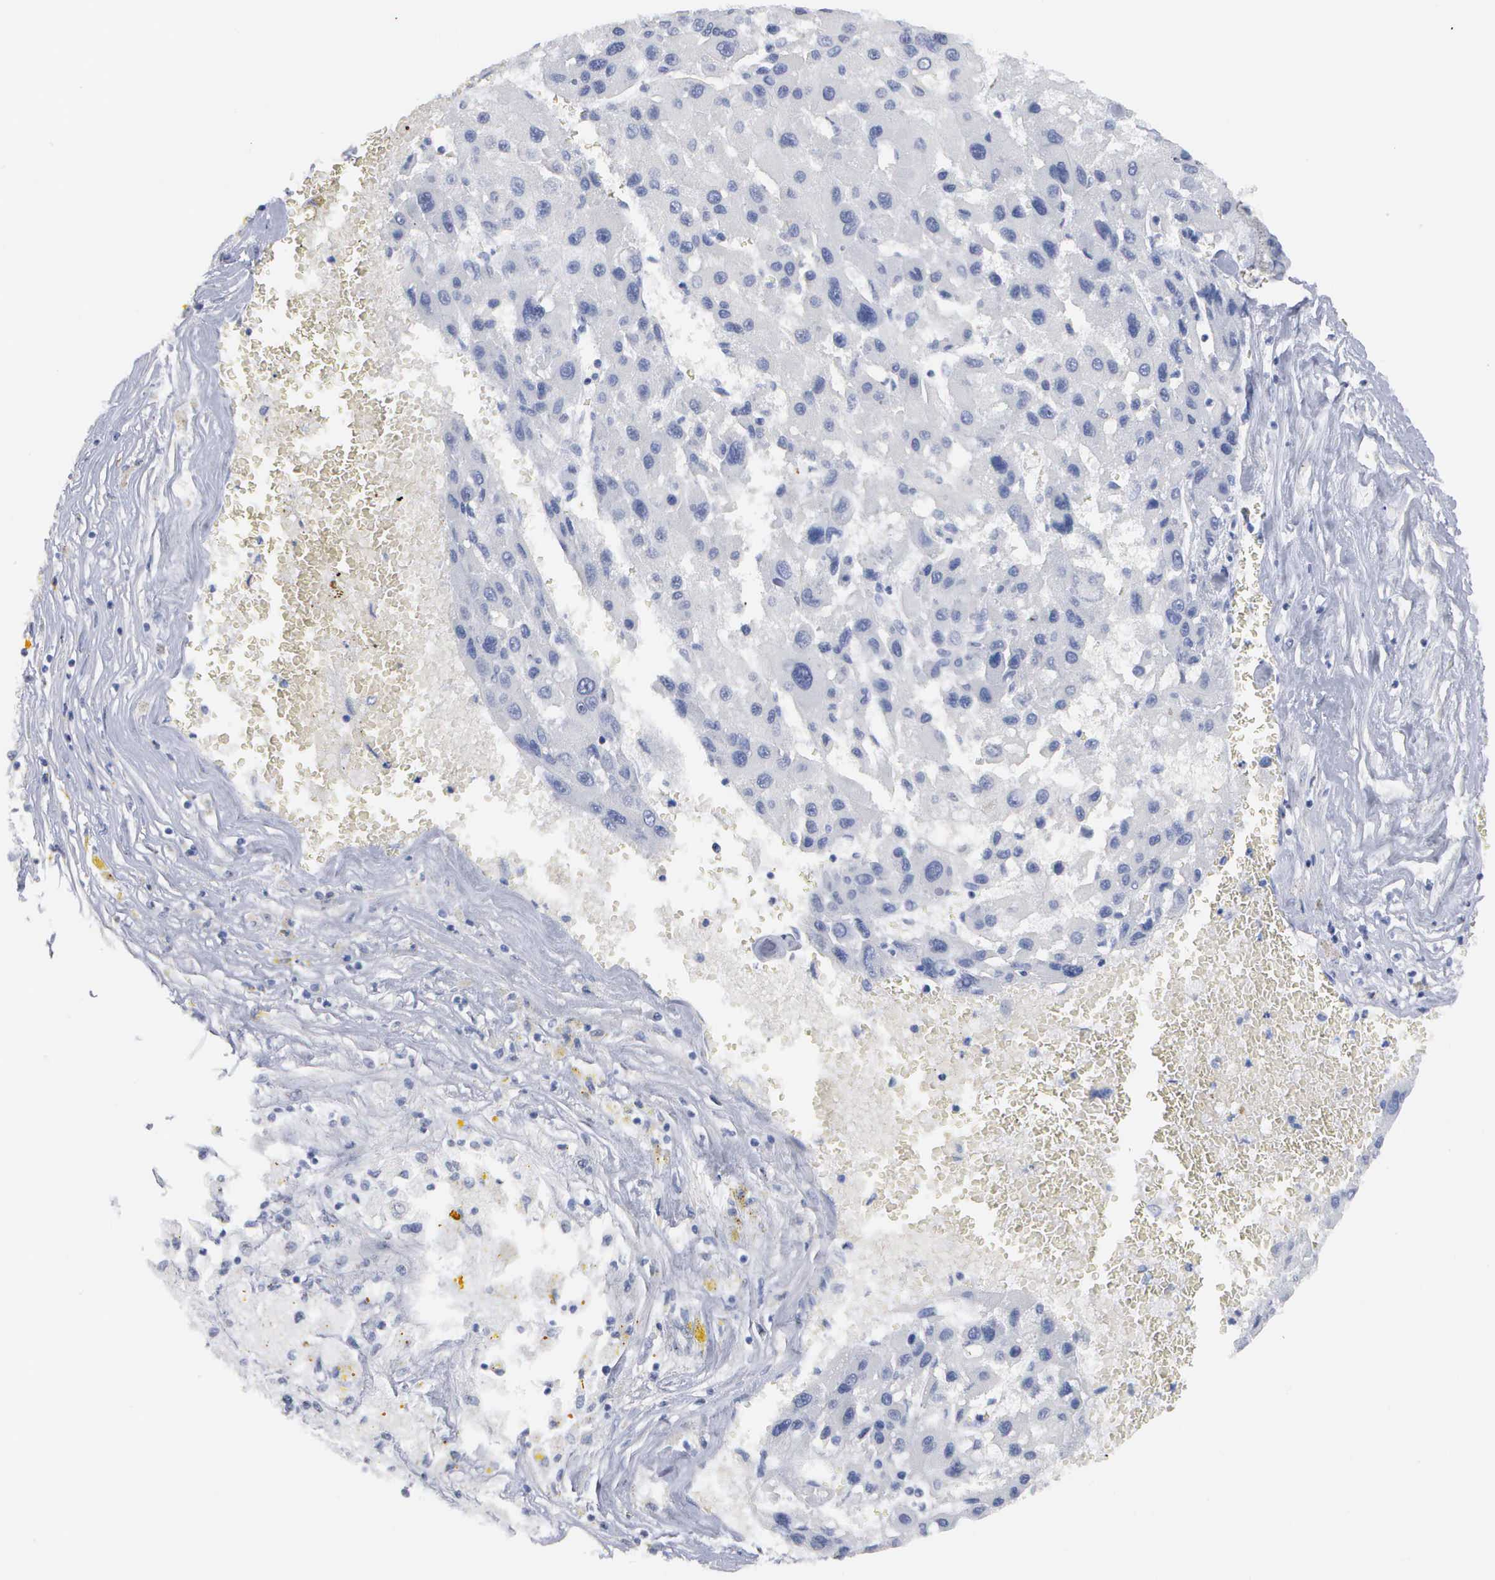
{"staining": {"intensity": "negative", "quantity": "none", "location": "none"}, "tissue": "liver cancer", "cell_type": "Tumor cells", "image_type": "cancer", "snomed": [{"axis": "morphology", "description": "Carcinoma, Hepatocellular, NOS"}, {"axis": "topography", "description": "Liver"}], "caption": "Tumor cells show no significant protein staining in hepatocellular carcinoma (liver).", "gene": "ASPHD2", "patient": {"sex": "male", "age": 64}}